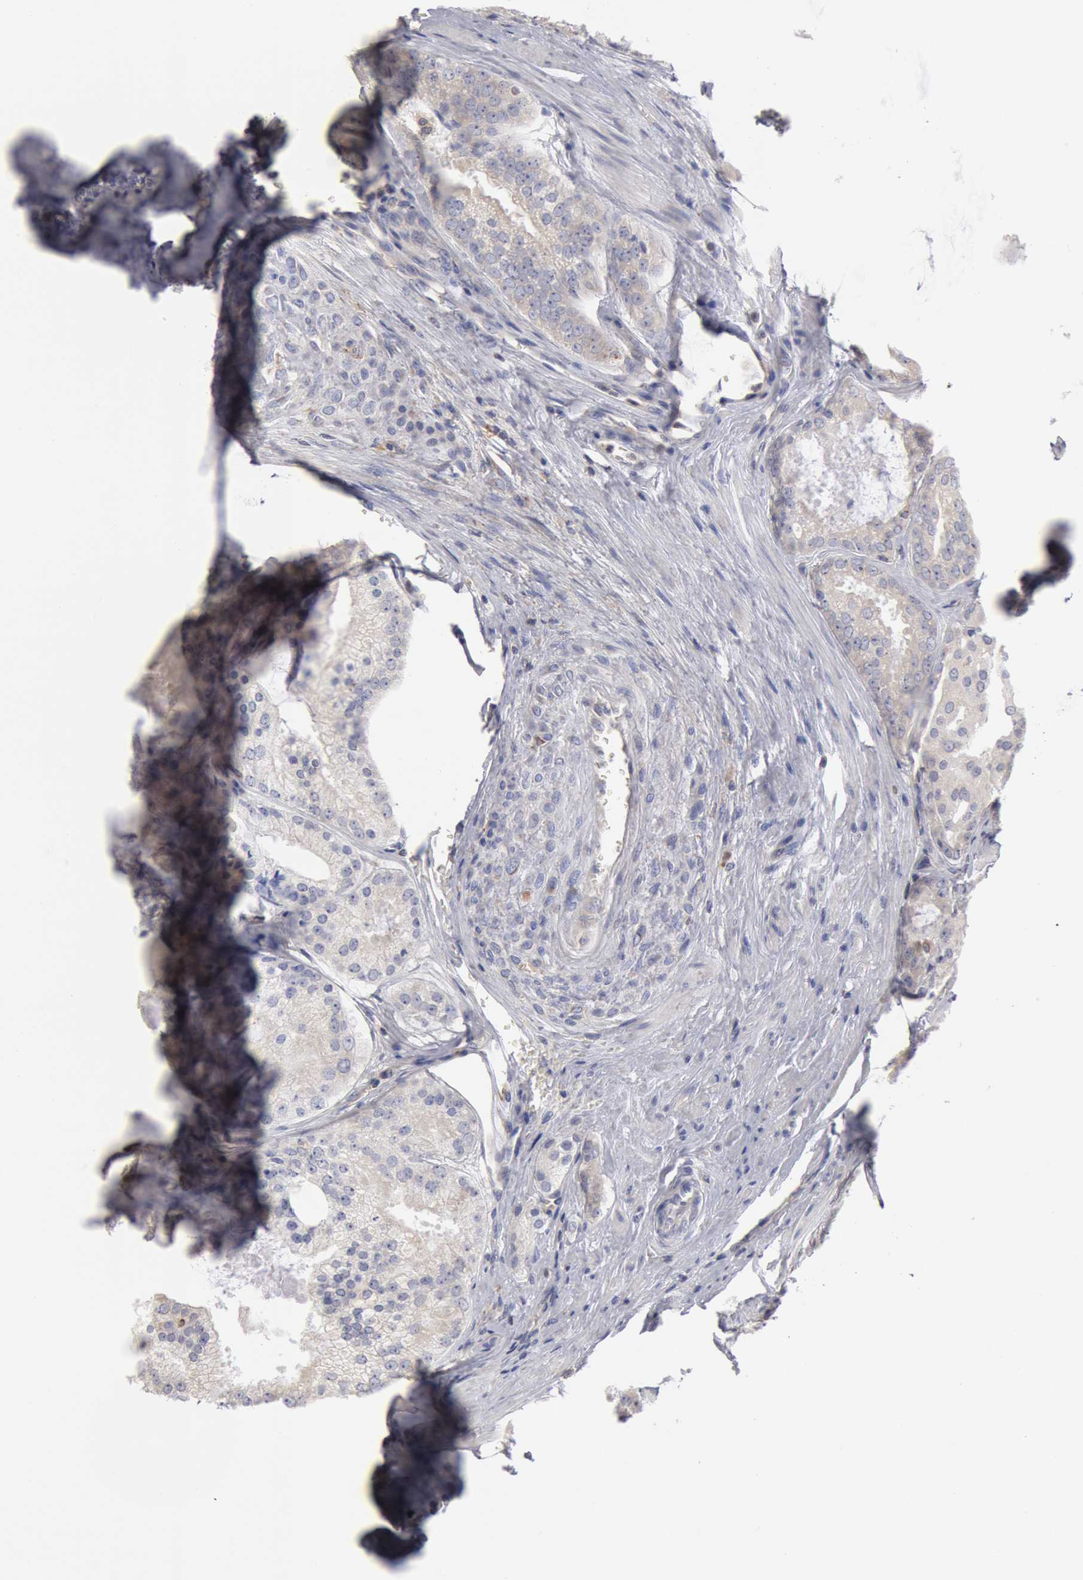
{"staining": {"intensity": "negative", "quantity": "none", "location": "none"}, "tissue": "prostate cancer", "cell_type": "Tumor cells", "image_type": "cancer", "snomed": [{"axis": "morphology", "description": "Adenocarcinoma, Medium grade"}, {"axis": "topography", "description": "Prostate"}], "caption": "This is a image of IHC staining of prostate cancer (adenocarcinoma (medium-grade)), which shows no expression in tumor cells.", "gene": "OSBPL8", "patient": {"sex": "male", "age": 60}}